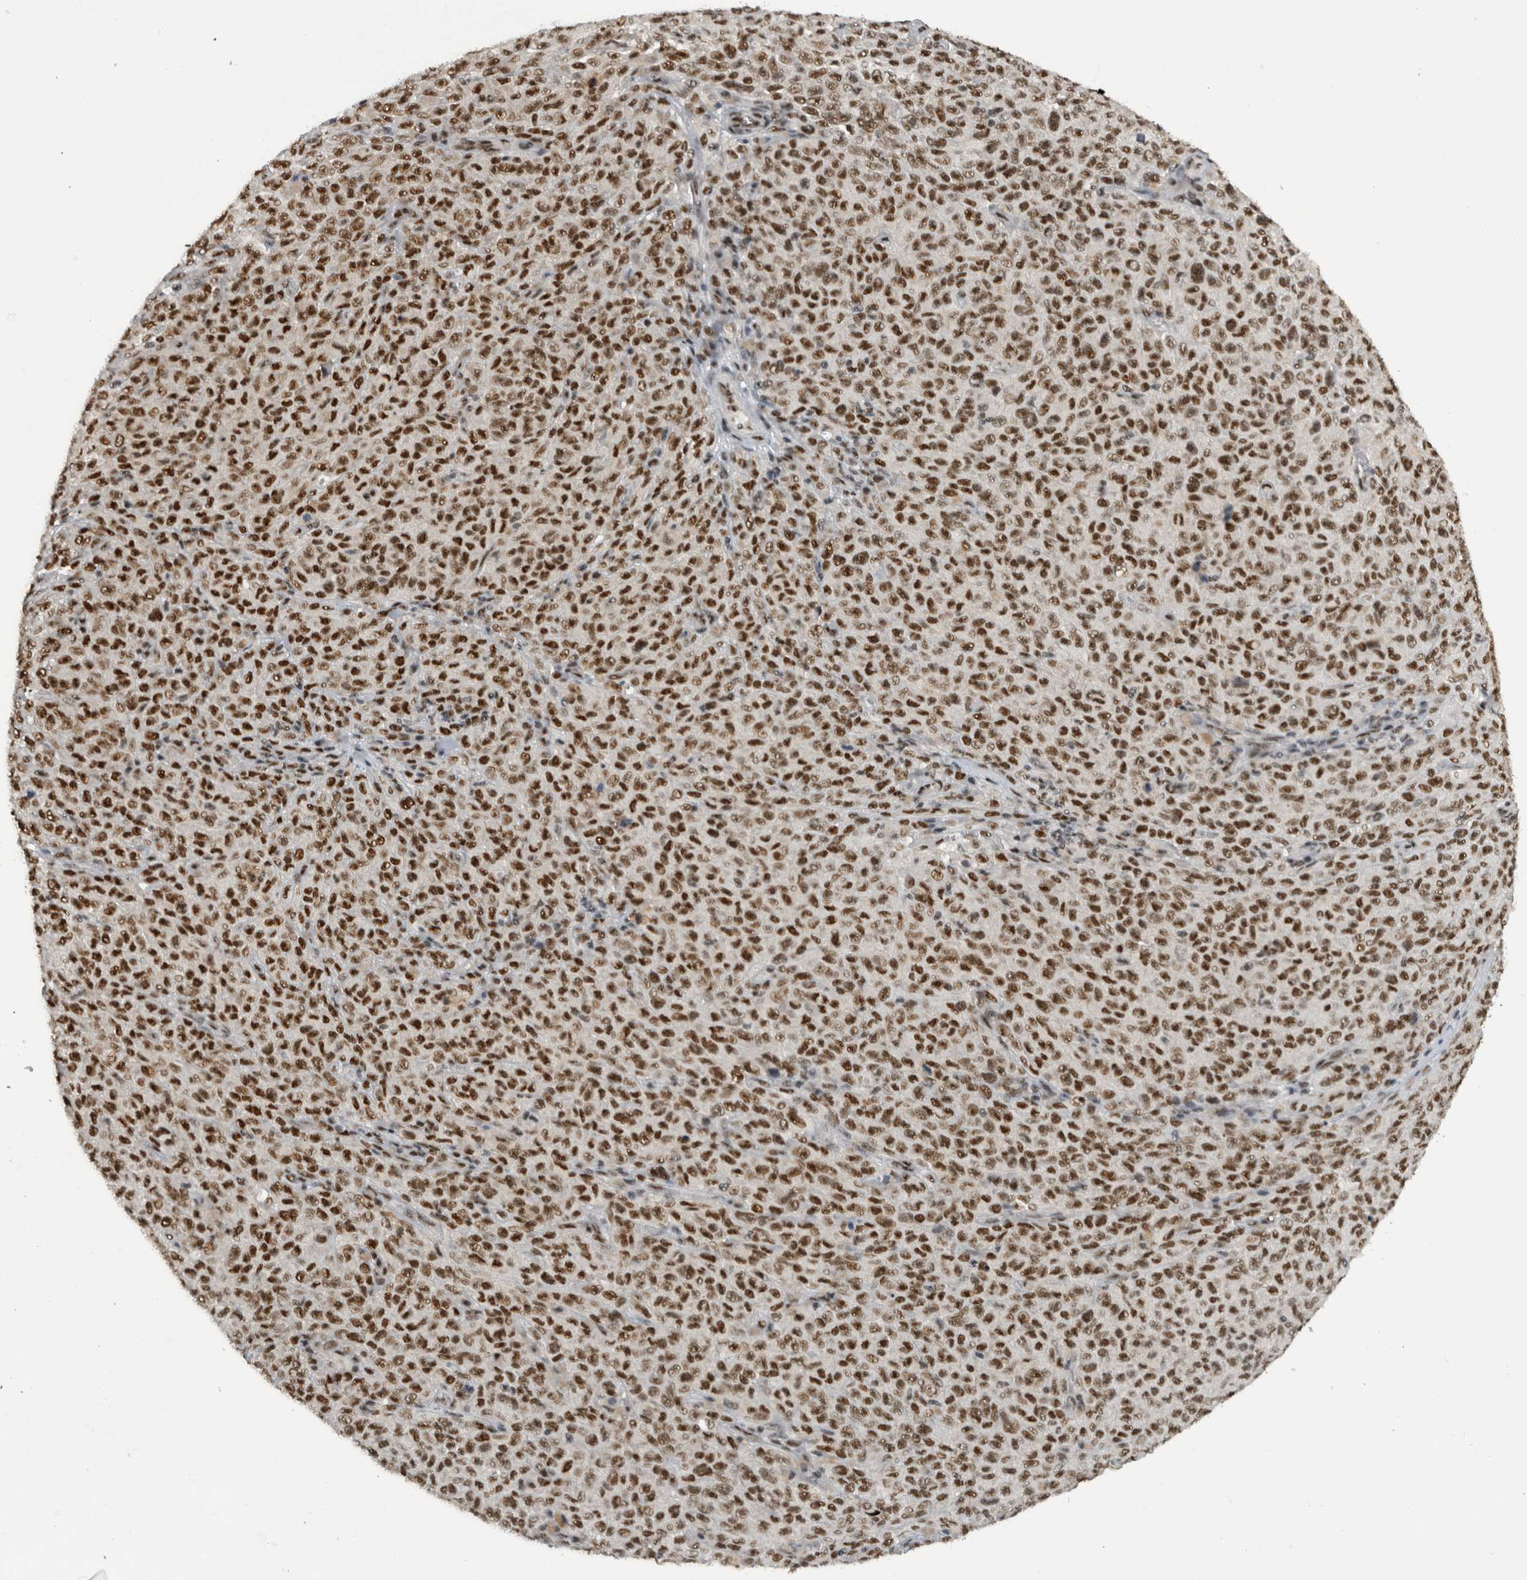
{"staining": {"intensity": "strong", "quantity": ">75%", "location": "nuclear"}, "tissue": "melanoma", "cell_type": "Tumor cells", "image_type": "cancer", "snomed": [{"axis": "morphology", "description": "Malignant melanoma, NOS"}, {"axis": "topography", "description": "Skin"}], "caption": "Approximately >75% of tumor cells in human malignant melanoma reveal strong nuclear protein staining as visualized by brown immunohistochemical staining.", "gene": "ZSCAN2", "patient": {"sex": "female", "age": 82}}